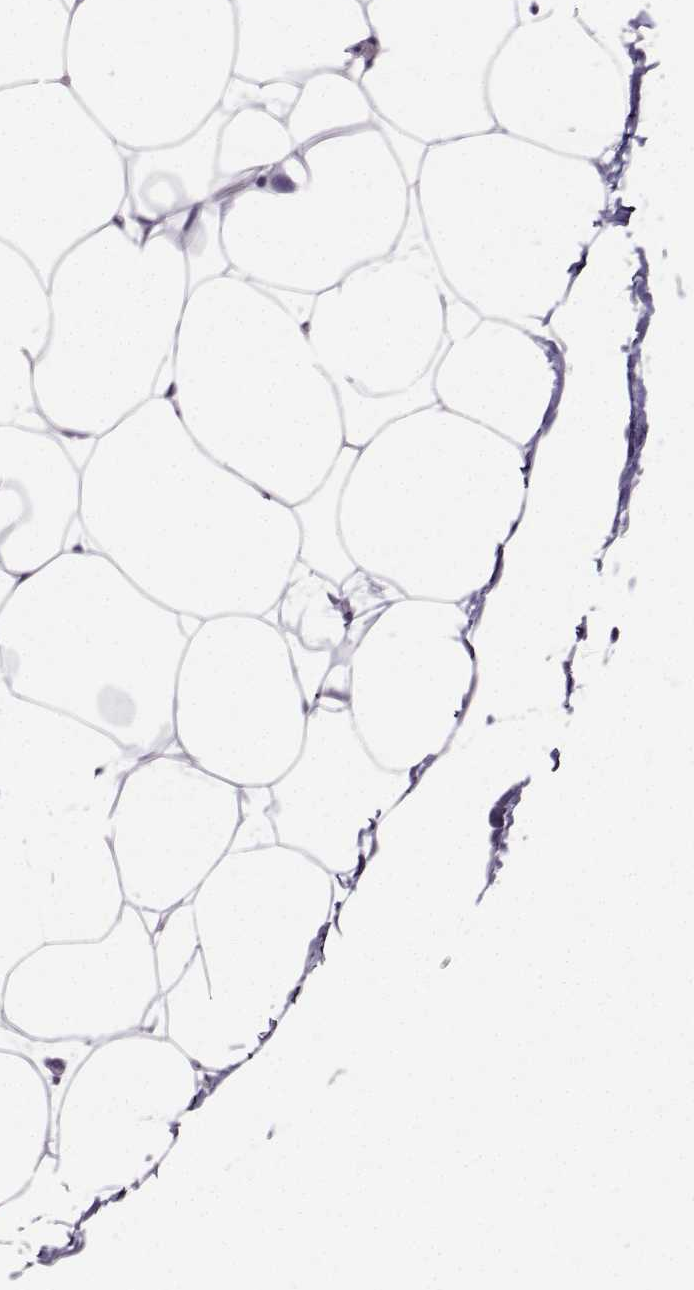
{"staining": {"intensity": "negative", "quantity": "none", "location": "none"}, "tissue": "adipose tissue", "cell_type": "Adipocytes", "image_type": "normal", "snomed": [{"axis": "morphology", "description": "Normal tissue, NOS"}, {"axis": "topography", "description": "Adipose tissue"}], "caption": "Immunohistochemistry histopathology image of unremarkable adipose tissue stained for a protein (brown), which demonstrates no expression in adipocytes.", "gene": "ZBTB8B", "patient": {"sex": "male", "age": 57}}